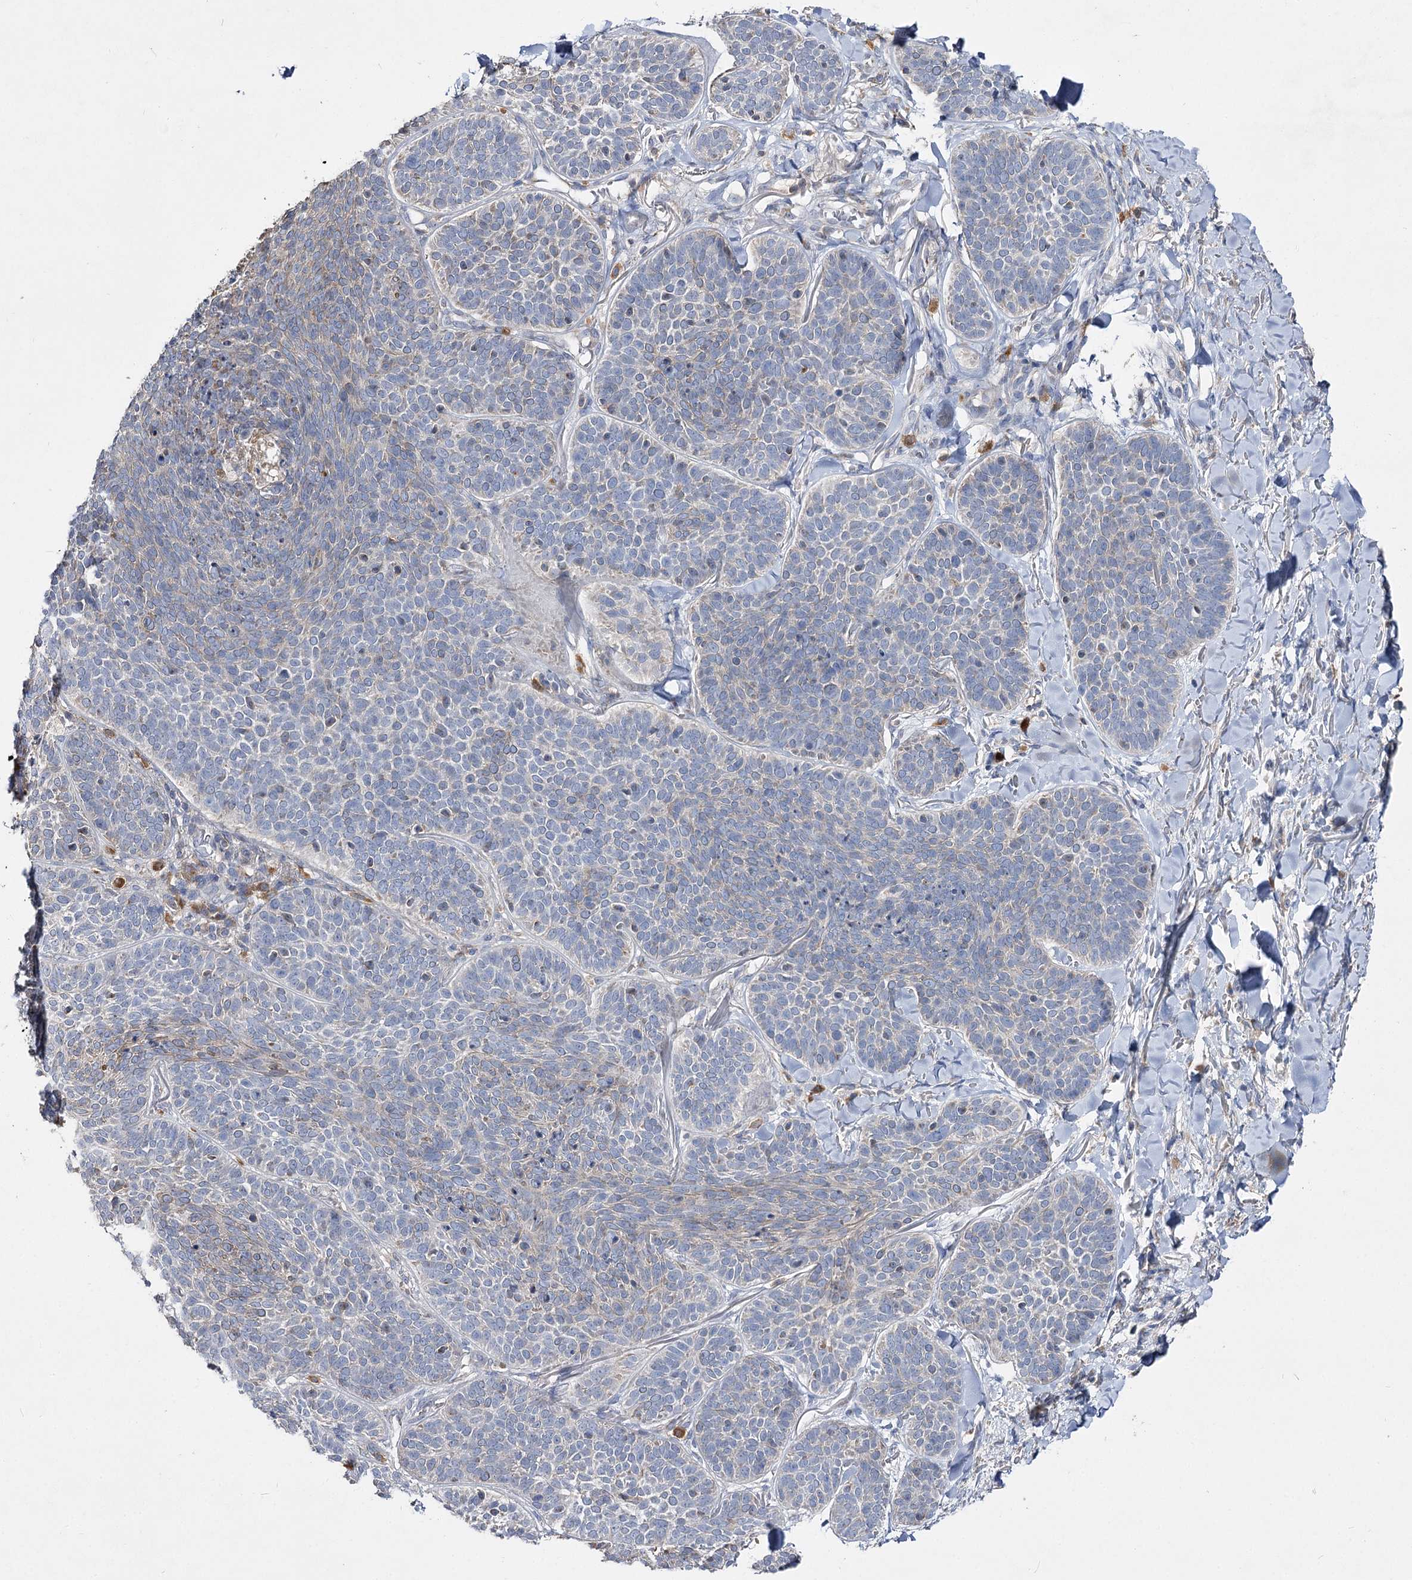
{"staining": {"intensity": "negative", "quantity": "none", "location": "none"}, "tissue": "skin cancer", "cell_type": "Tumor cells", "image_type": "cancer", "snomed": [{"axis": "morphology", "description": "Basal cell carcinoma"}, {"axis": "topography", "description": "Skin"}], "caption": "Immunohistochemical staining of skin basal cell carcinoma shows no significant positivity in tumor cells.", "gene": "IL1RAP", "patient": {"sex": "male", "age": 85}}